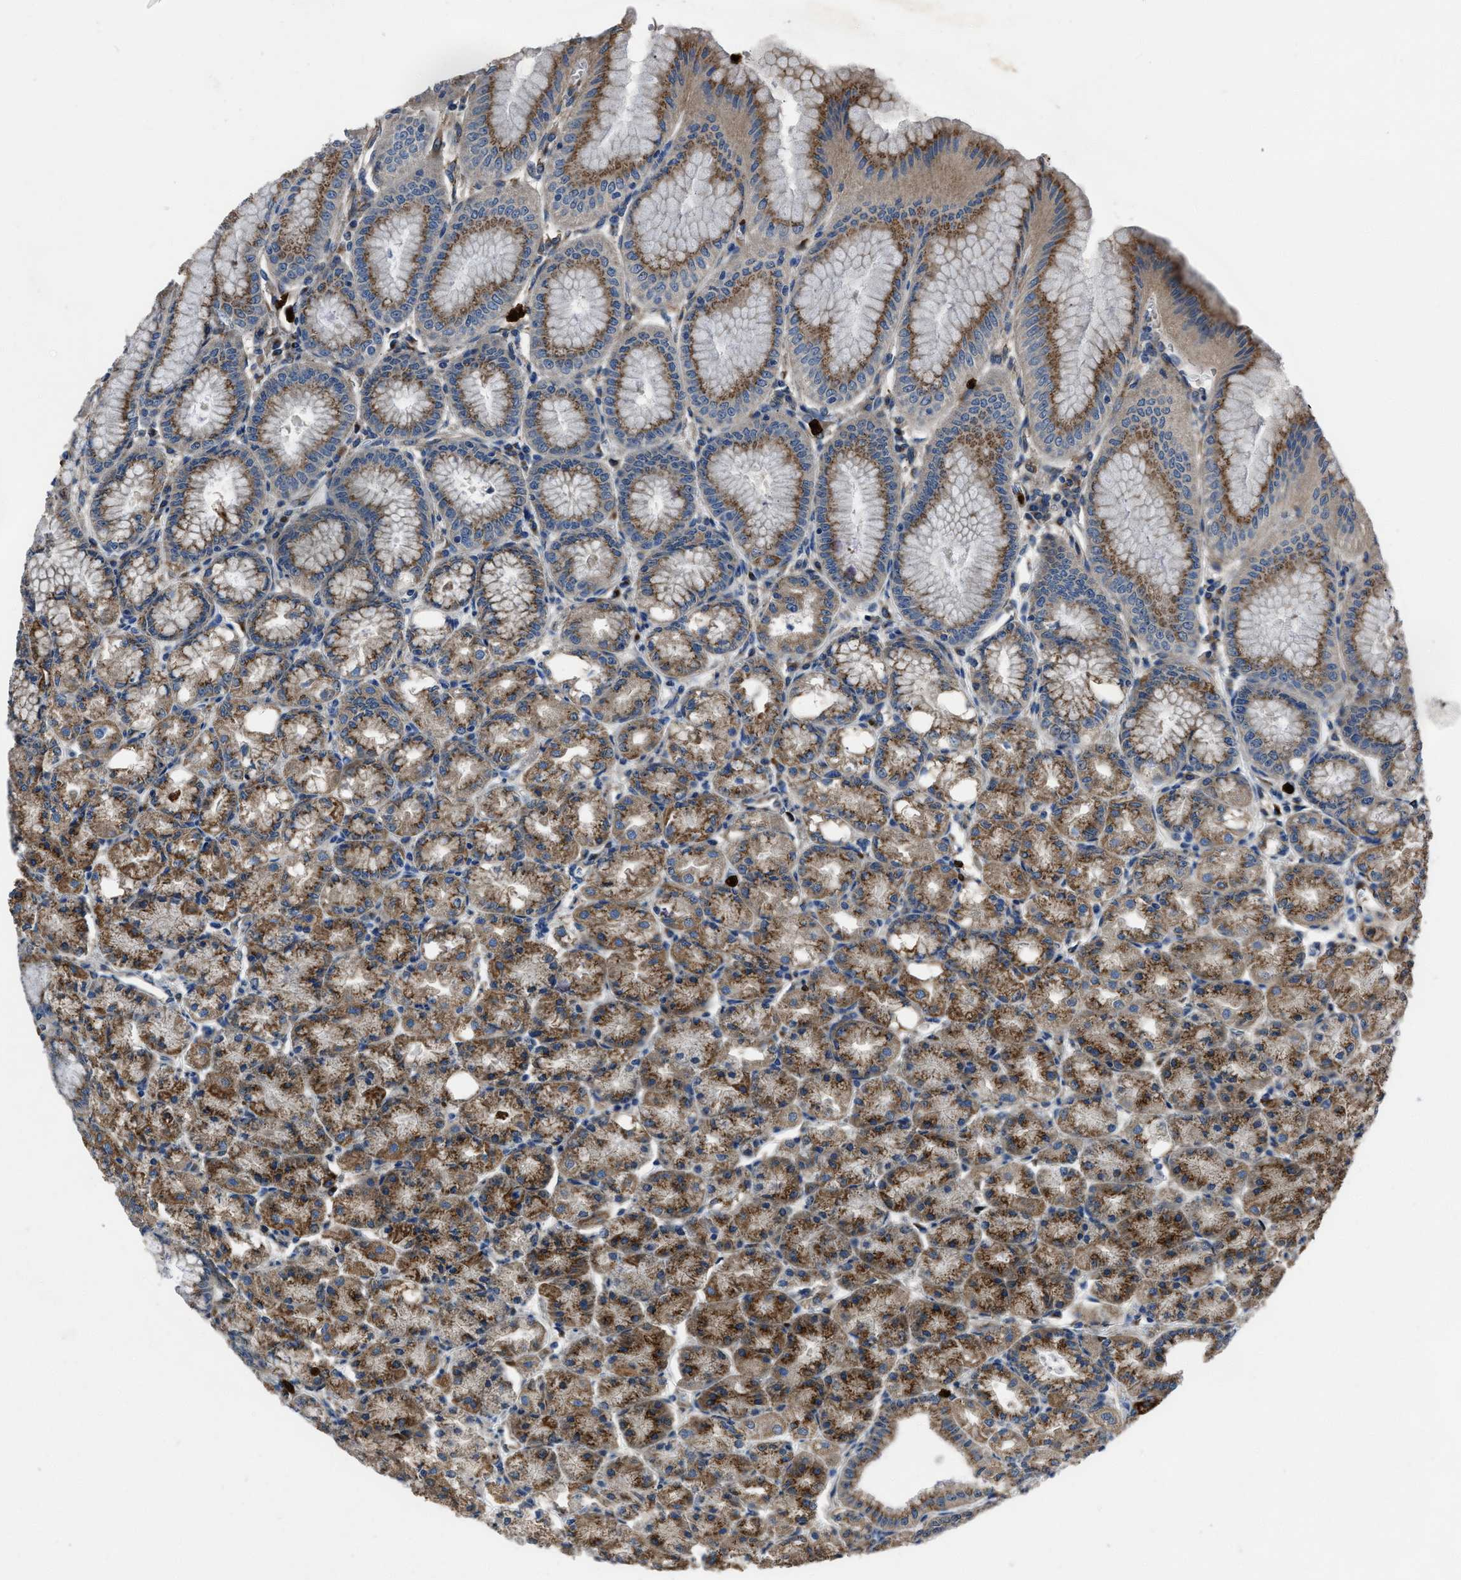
{"staining": {"intensity": "strong", "quantity": ">75%", "location": "cytoplasmic/membranous"}, "tissue": "stomach", "cell_type": "Glandular cells", "image_type": "normal", "snomed": [{"axis": "morphology", "description": "Normal tissue, NOS"}, {"axis": "topography", "description": "Stomach, lower"}], "caption": "Protein expression by IHC displays strong cytoplasmic/membranous expression in approximately >75% of glandular cells in unremarkable stomach. Immunohistochemistry (ihc) stains the protein in brown and the nuclei are stained blue.", "gene": "ANGPT1", "patient": {"sex": "male", "age": 71}}